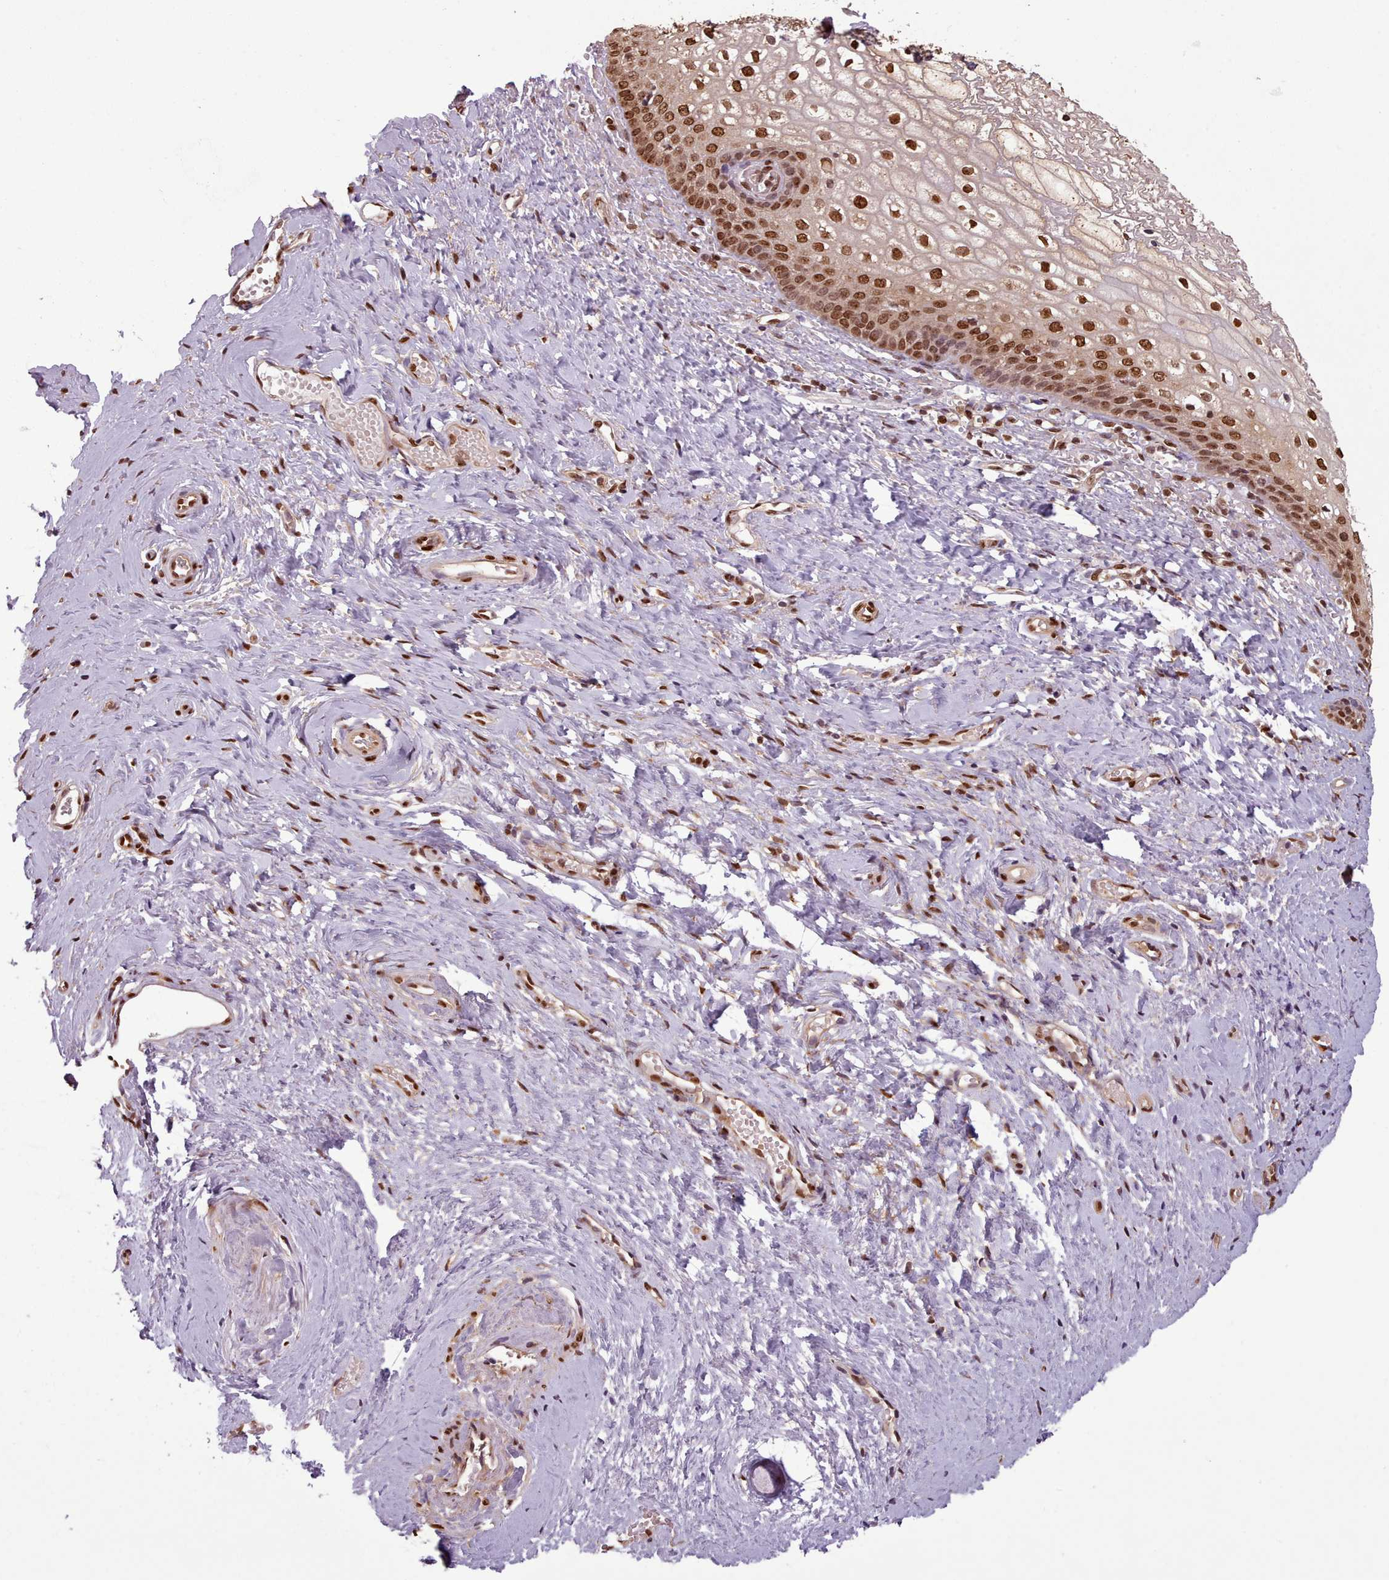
{"staining": {"intensity": "strong", "quantity": ">75%", "location": "nuclear"}, "tissue": "vagina", "cell_type": "Squamous epithelial cells", "image_type": "normal", "snomed": [{"axis": "morphology", "description": "Normal tissue, NOS"}, {"axis": "topography", "description": "Vagina"}], "caption": "Immunohistochemical staining of benign vagina reveals high levels of strong nuclear expression in approximately >75% of squamous epithelial cells. (brown staining indicates protein expression, while blue staining denotes nuclei).", "gene": "RPS27A", "patient": {"sex": "female", "age": 59}}